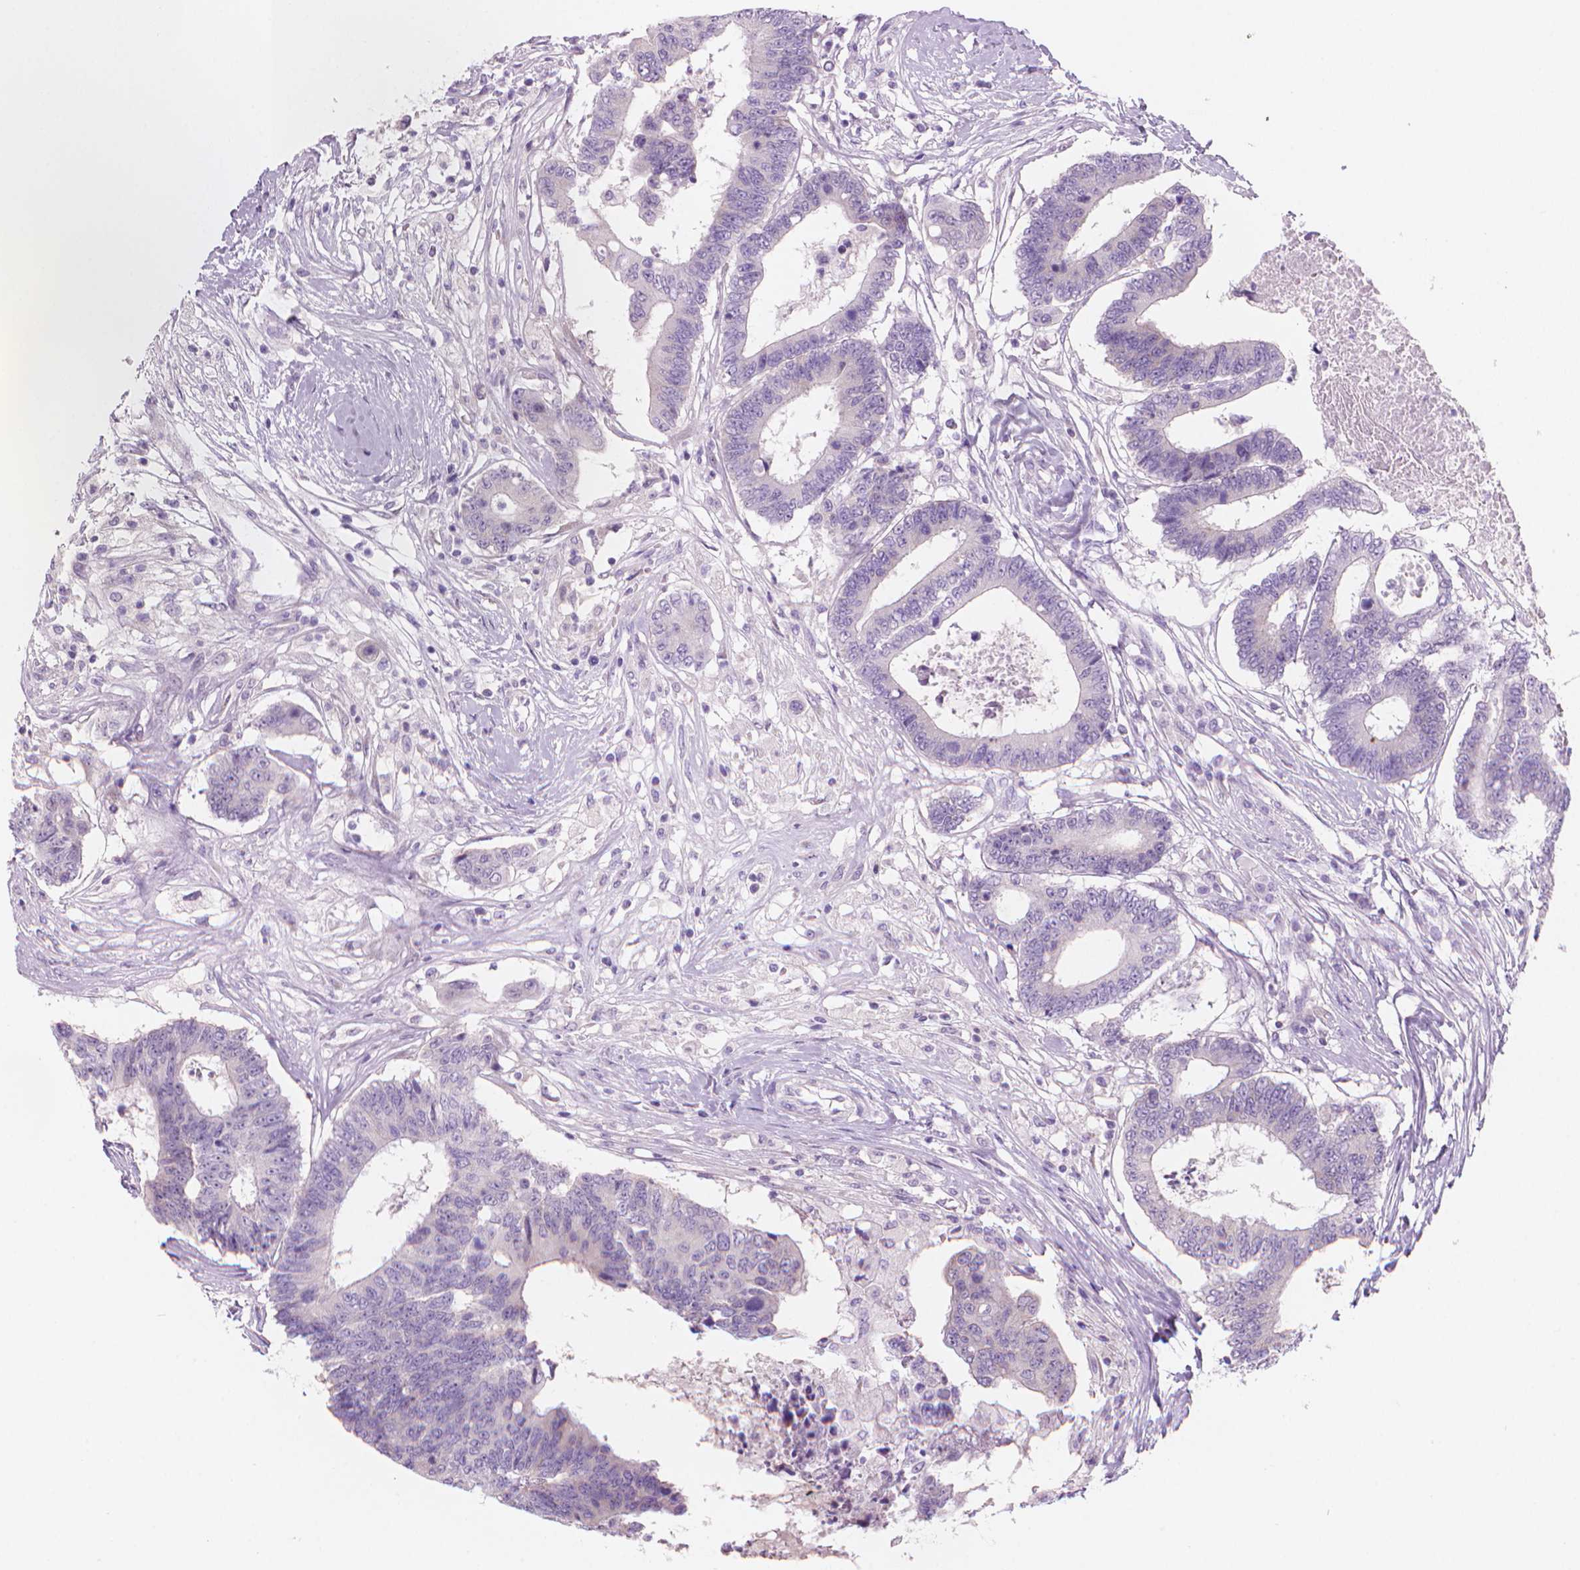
{"staining": {"intensity": "negative", "quantity": "none", "location": "none"}, "tissue": "colorectal cancer", "cell_type": "Tumor cells", "image_type": "cancer", "snomed": [{"axis": "morphology", "description": "Adenocarcinoma, NOS"}, {"axis": "topography", "description": "Colon"}], "caption": "An immunohistochemistry photomicrograph of adenocarcinoma (colorectal) is shown. There is no staining in tumor cells of adenocarcinoma (colorectal).", "gene": "ENSG00000187186", "patient": {"sex": "female", "age": 48}}